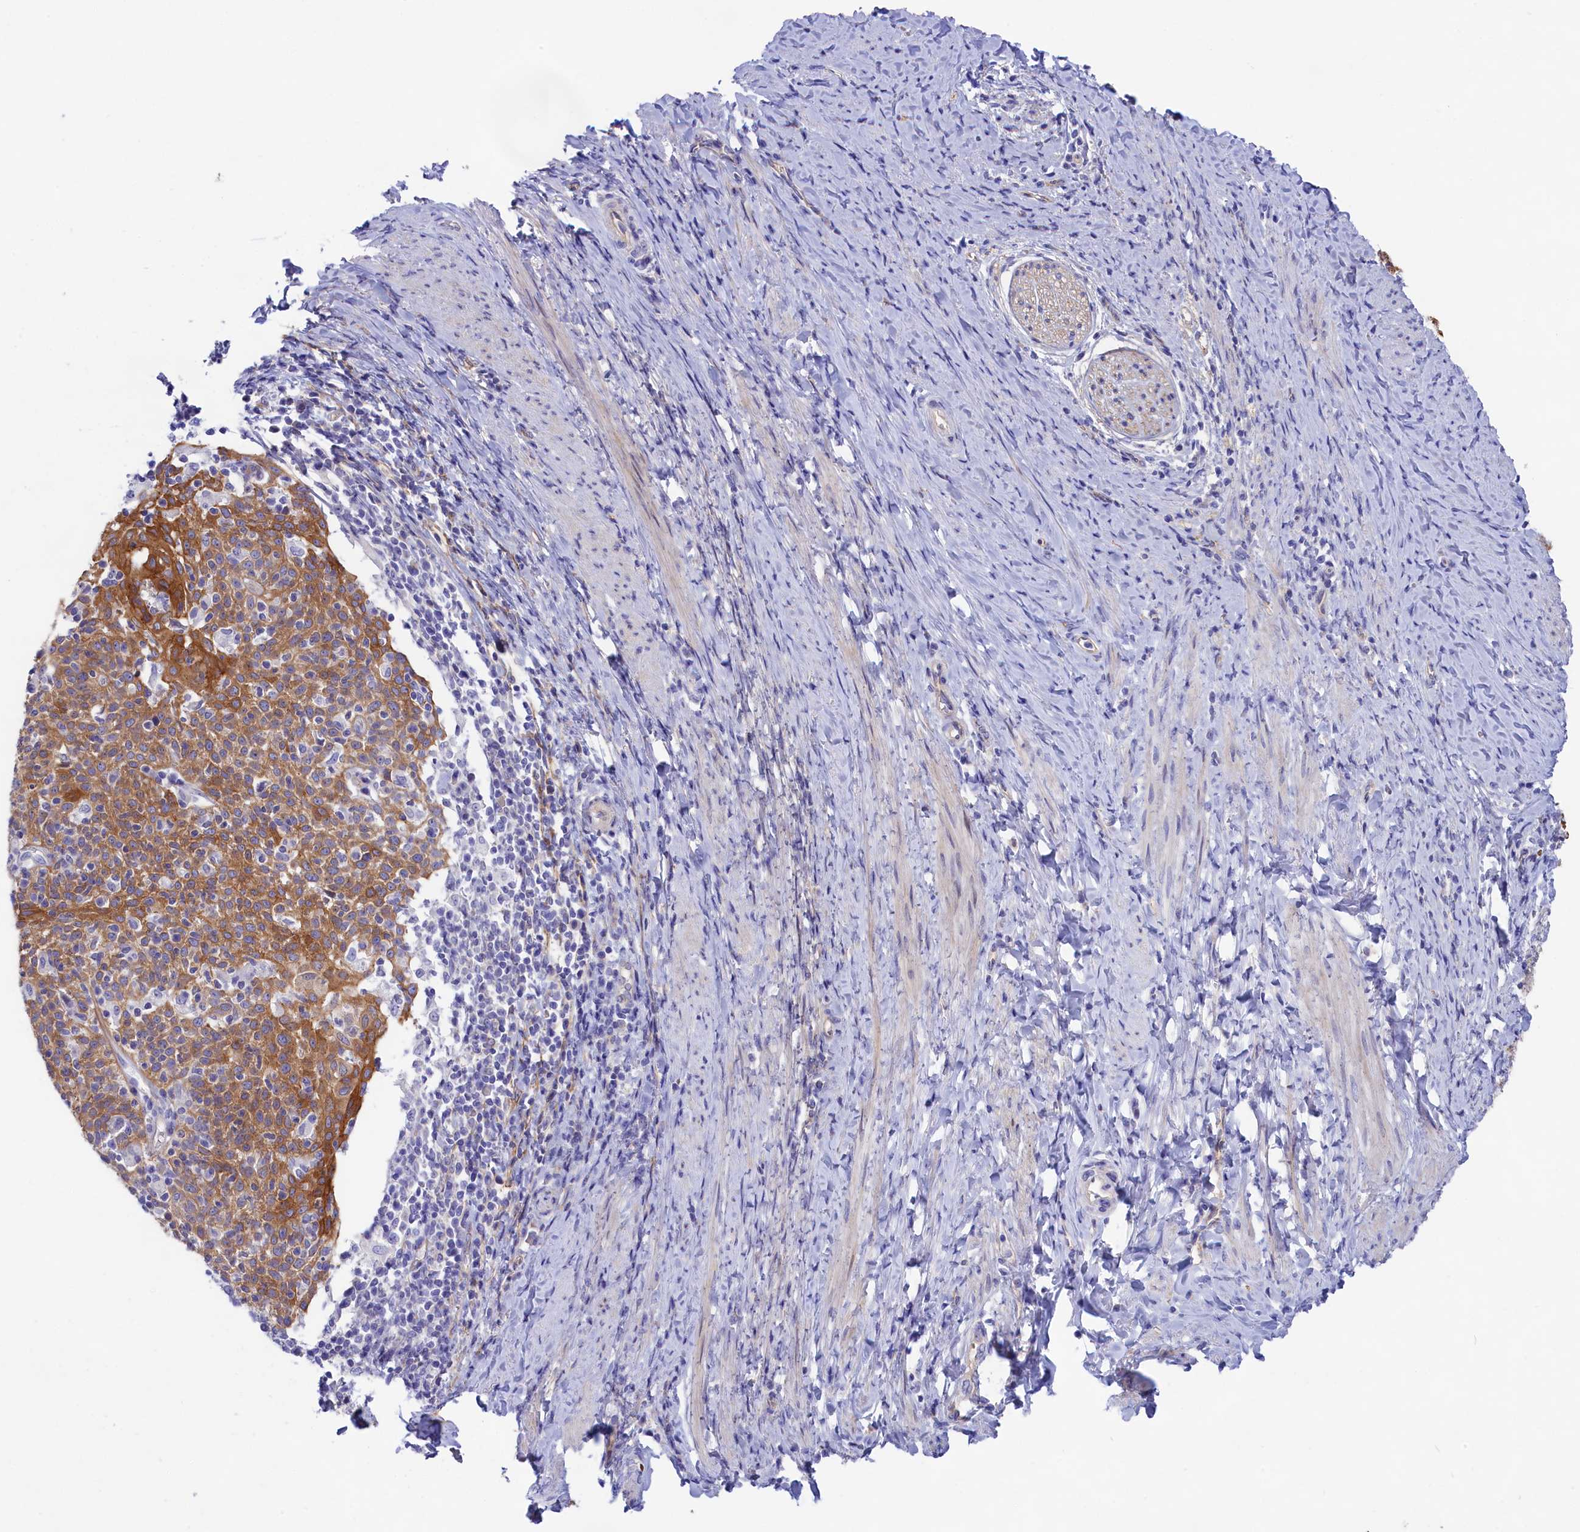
{"staining": {"intensity": "moderate", "quantity": ">75%", "location": "cytoplasmic/membranous"}, "tissue": "cervical cancer", "cell_type": "Tumor cells", "image_type": "cancer", "snomed": [{"axis": "morphology", "description": "Squamous cell carcinoma, NOS"}, {"axis": "topography", "description": "Cervix"}], "caption": "A micrograph showing moderate cytoplasmic/membranous staining in about >75% of tumor cells in cervical cancer, as visualized by brown immunohistochemical staining.", "gene": "PPP1R13L", "patient": {"sex": "female", "age": 52}}